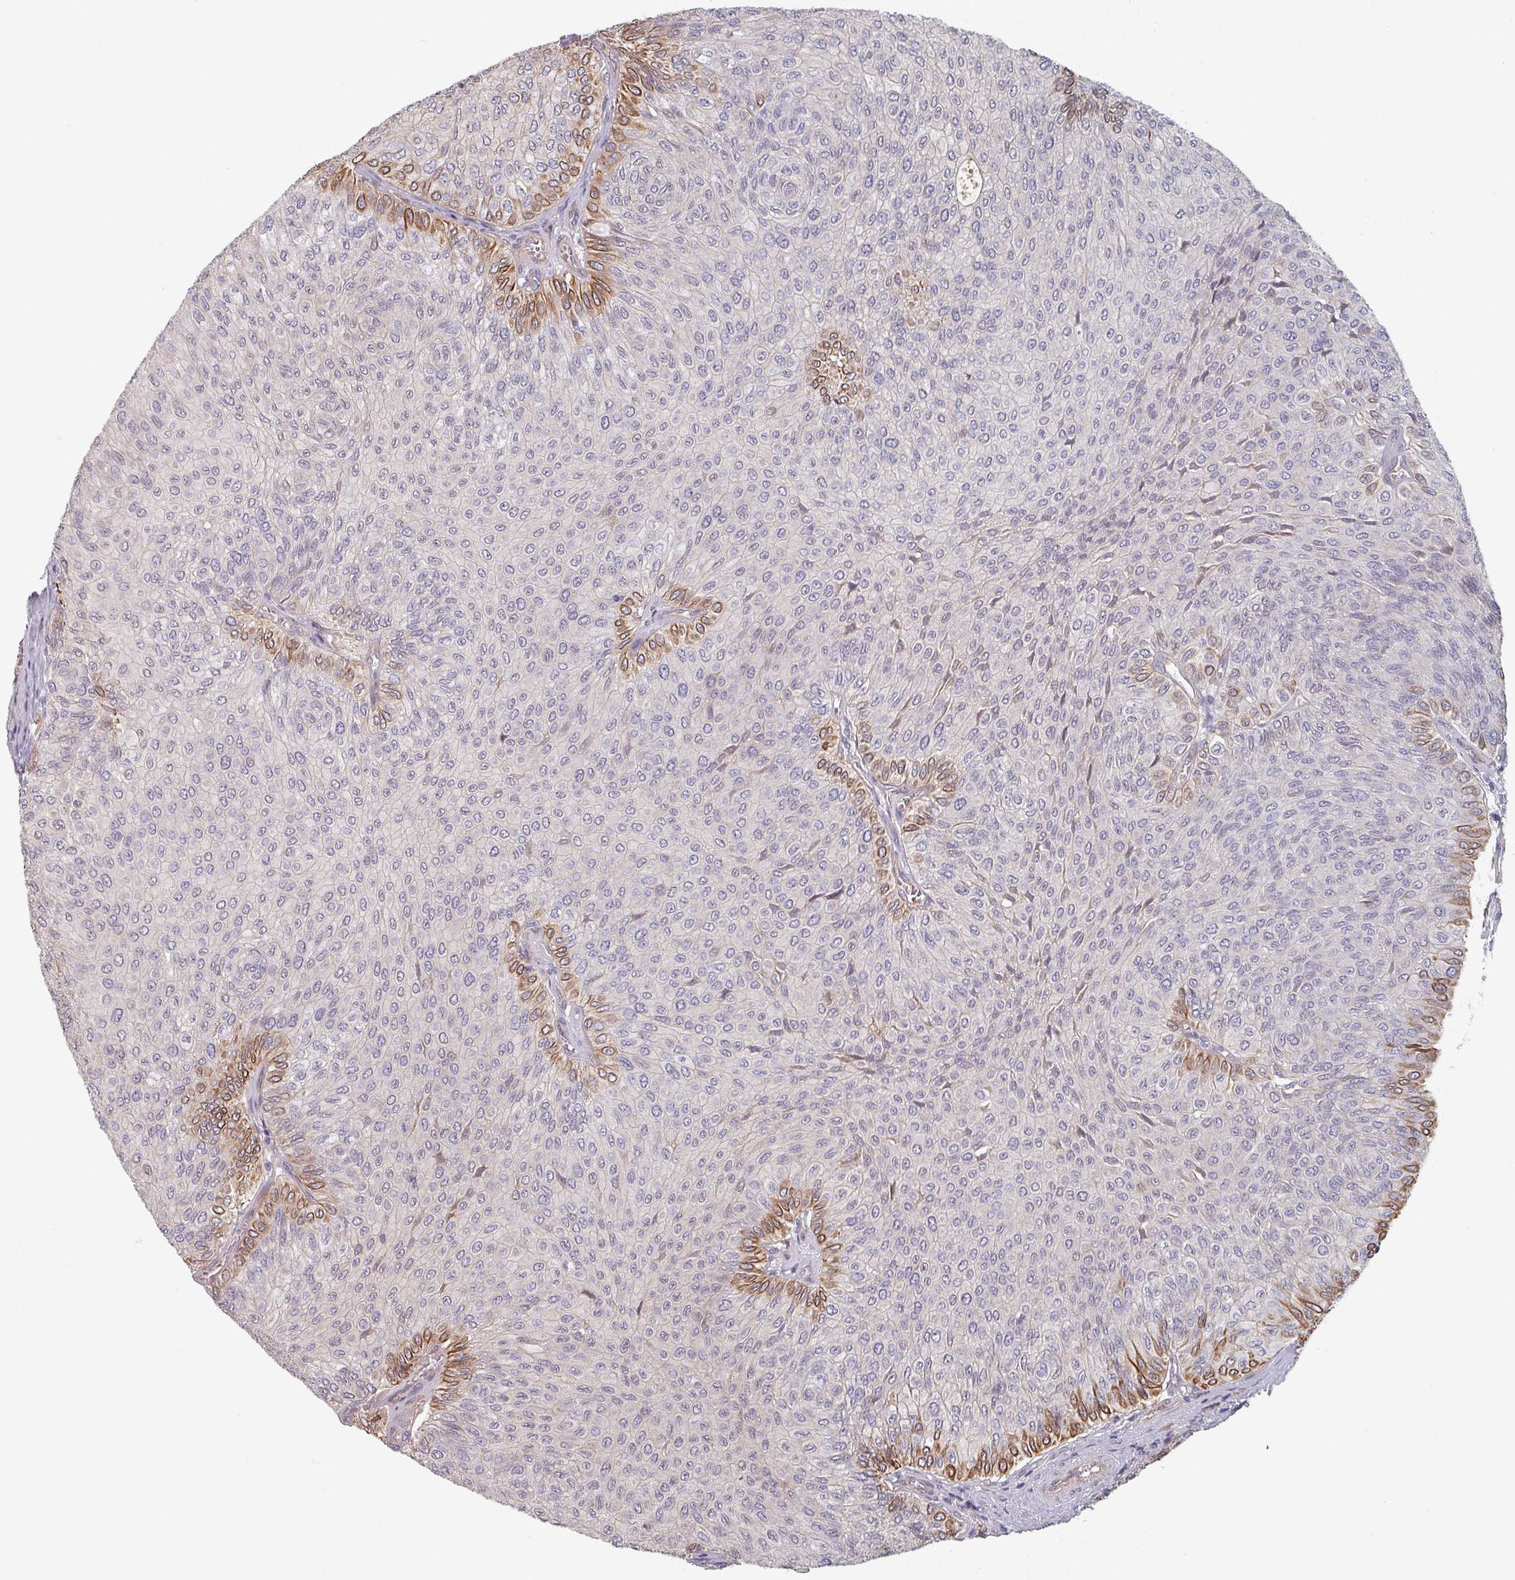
{"staining": {"intensity": "strong", "quantity": "<25%", "location": "cytoplasmic/membranous"}, "tissue": "urothelial cancer", "cell_type": "Tumor cells", "image_type": "cancer", "snomed": [{"axis": "morphology", "description": "Urothelial carcinoma, NOS"}, {"axis": "topography", "description": "Urinary bladder"}], "caption": "Transitional cell carcinoma stained with immunohistochemistry (IHC) reveals strong cytoplasmic/membranous staining in about <25% of tumor cells.", "gene": "C4BPB", "patient": {"sex": "male", "age": 59}}